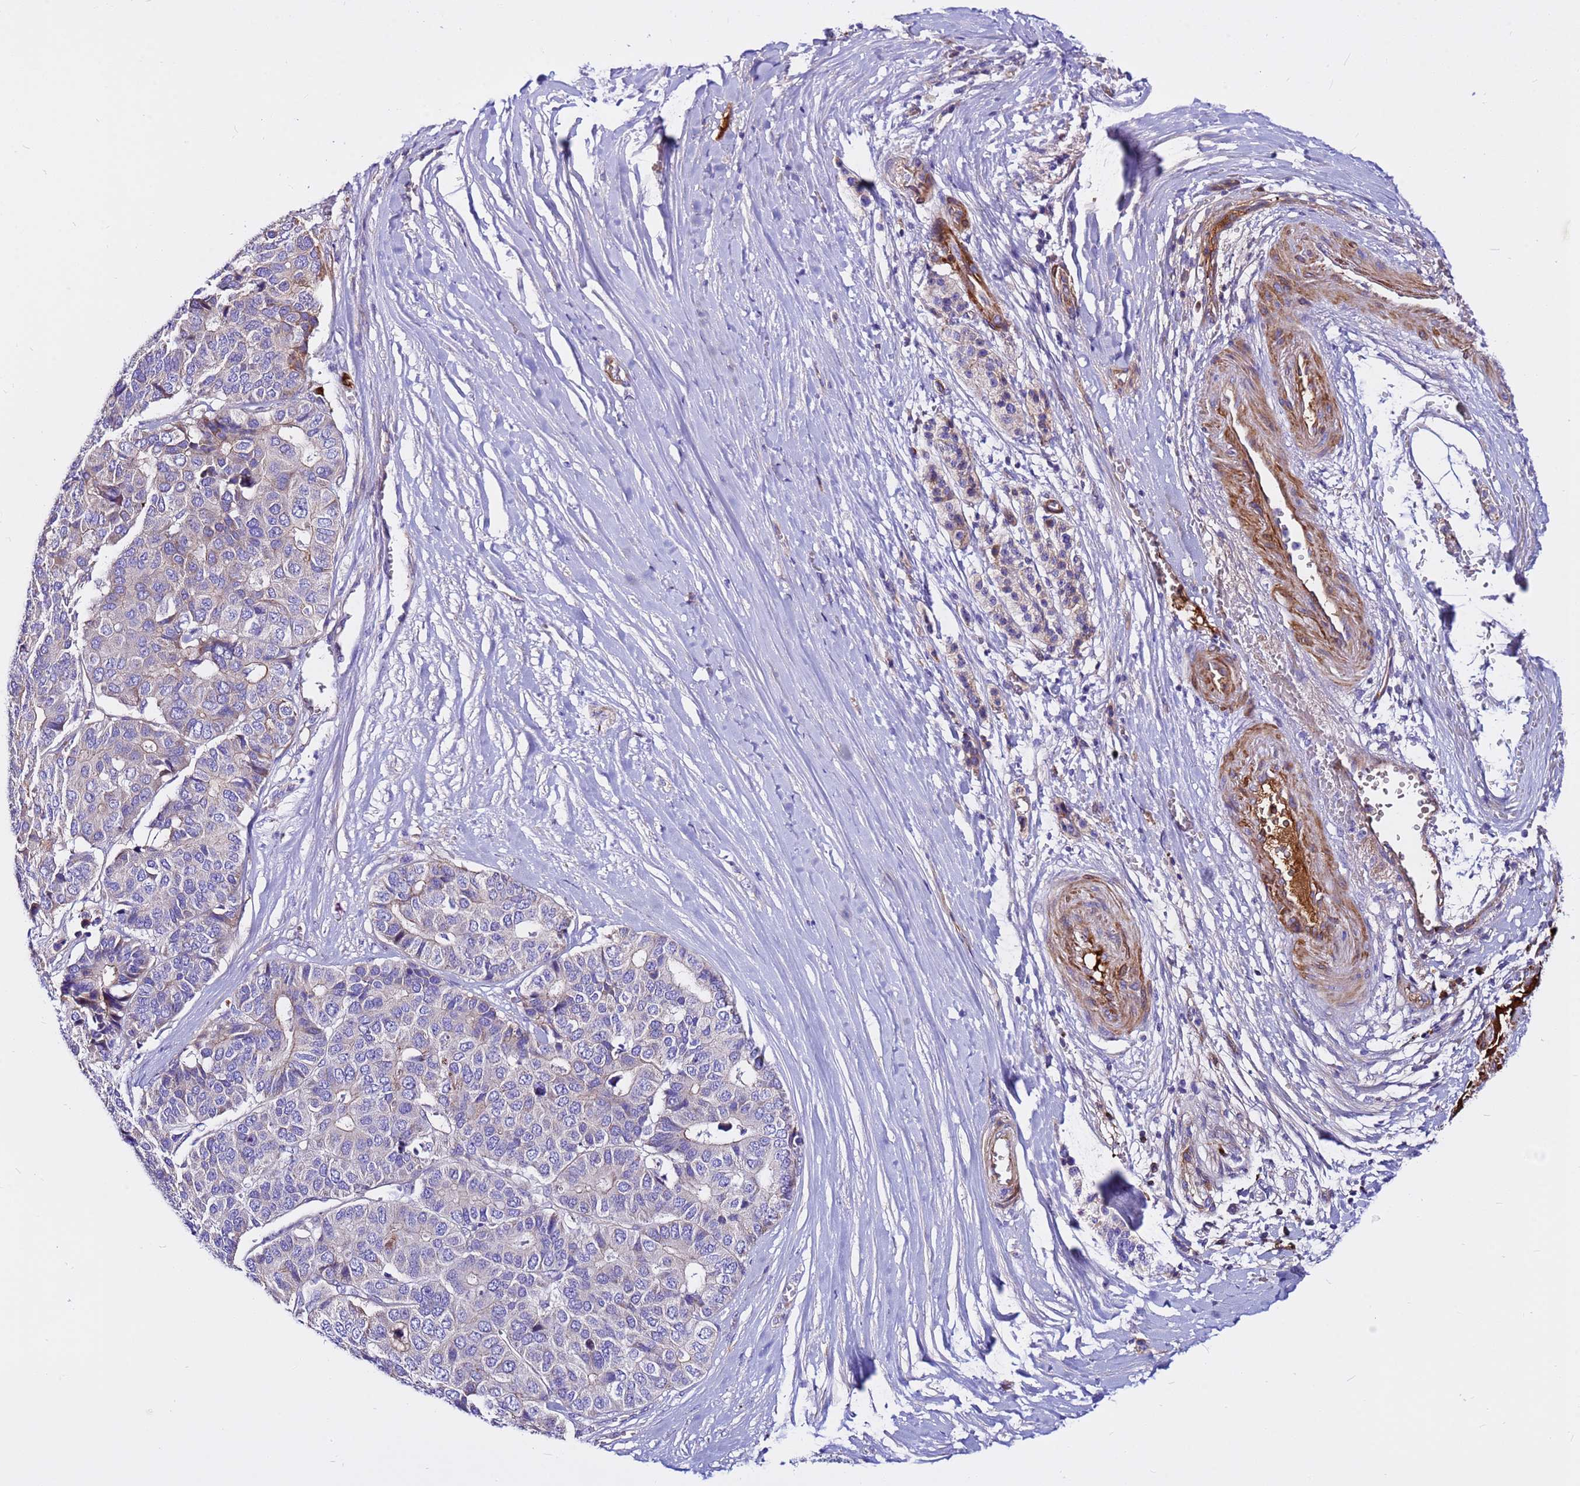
{"staining": {"intensity": "negative", "quantity": "none", "location": "none"}, "tissue": "pancreatic cancer", "cell_type": "Tumor cells", "image_type": "cancer", "snomed": [{"axis": "morphology", "description": "Adenocarcinoma, NOS"}, {"axis": "topography", "description": "Pancreas"}], "caption": "There is no significant expression in tumor cells of pancreatic adenocarcinoma. (DAB (3,3'-diaminobenzidine) immunohistochemistry with hematoxylin counter stain).", "gene": "CRHBP", "patient": {"sex": "male", "age": 50}}